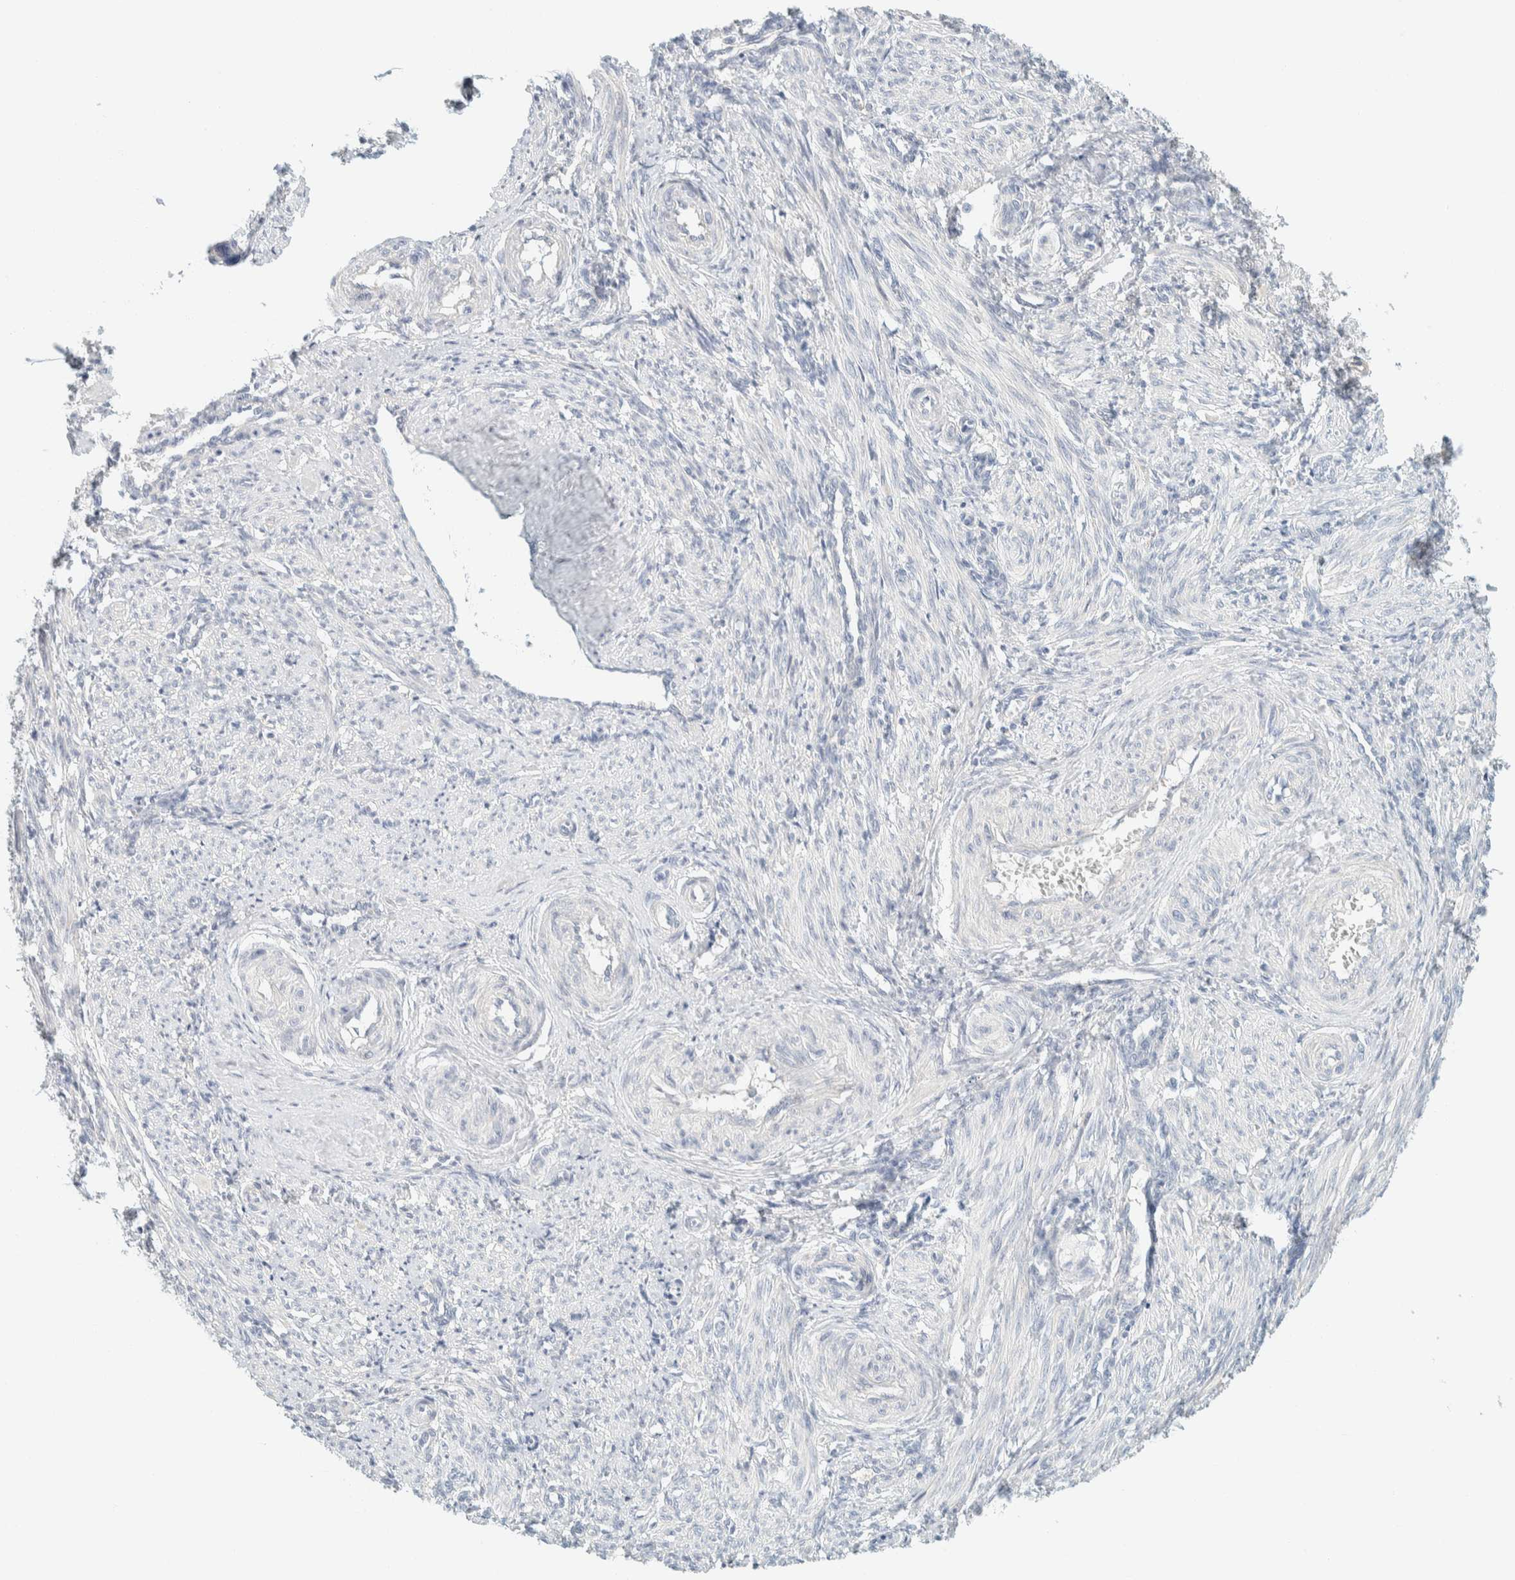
{"staining": {"intensity": "negative", "quantity": "none", "location": "none"}, "tissue": "smooth muscle", "cell_type": "Smooth muscle cells", "image_type": "normal", "snomed": [{"axis": "morphology", "description": "Normal tissue, NOS"}, {"axis": "topography", "description": "Endometrium"}], "caption": "IHC of normal human smooth muscle demonstrates no expression in smooth muscle cells.", "gene": "AARSD1", "patient": {"sex": "female", "age": 33}}